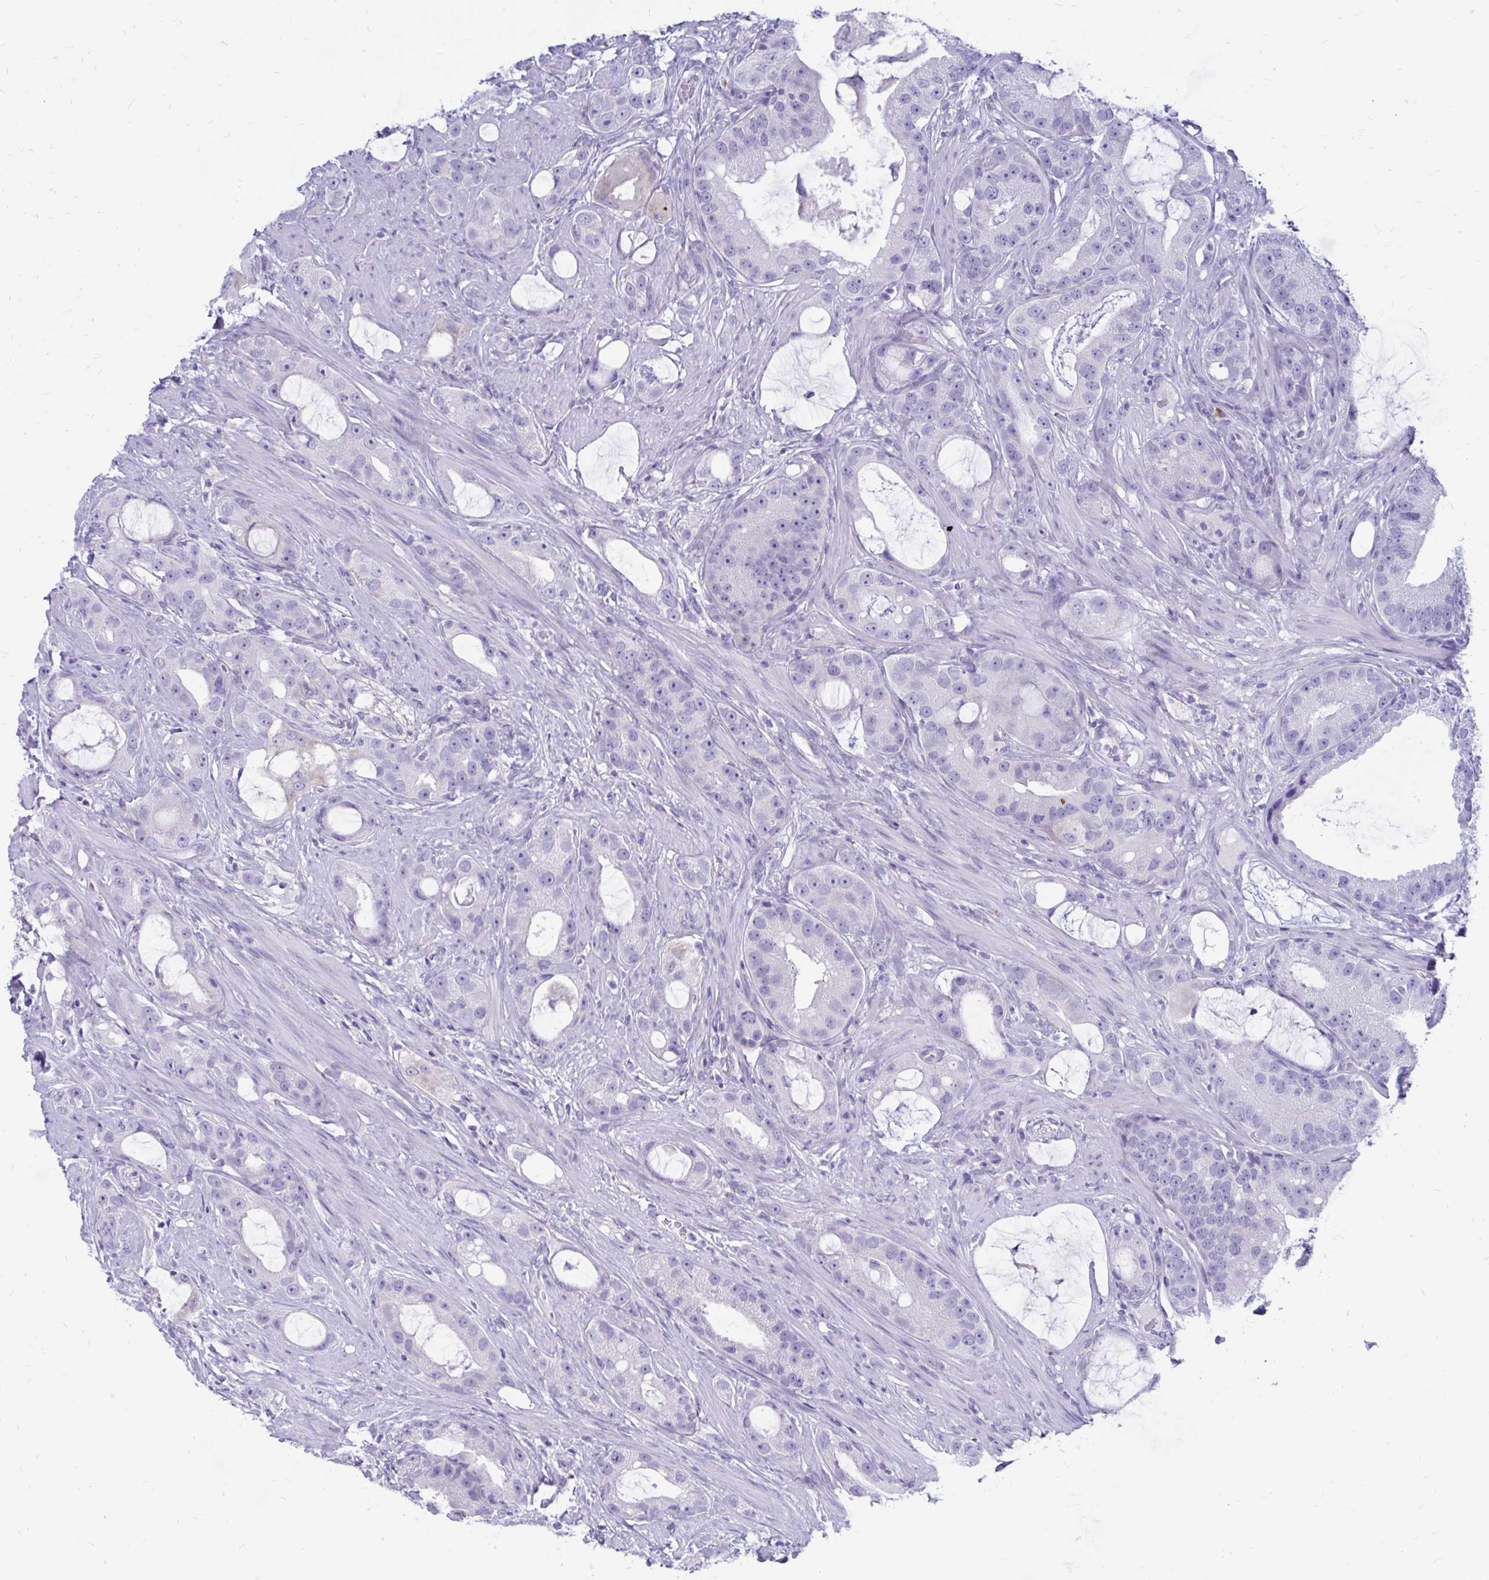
{"staining": {"intensity": "negative", "quantity": "none", "location": "none"}, "tissue": "prostate cancer", "cell_type": "Tumor cells", "image_type": "cancer", "snomed": [{"axis": "morphology", "description": "Adenocarcinoma, High grade"}, {"axis": "topography", "description": "Prostate"}], "caption": "Immunohistochemistry (IHC) image of human prostate cancer (high-grade adenocarcinoma) stained for a protein (brown), which reveals no positivity in tumor cells.", "gene": "IGSF5", "patient": {"sex": "male", "age": 65}}